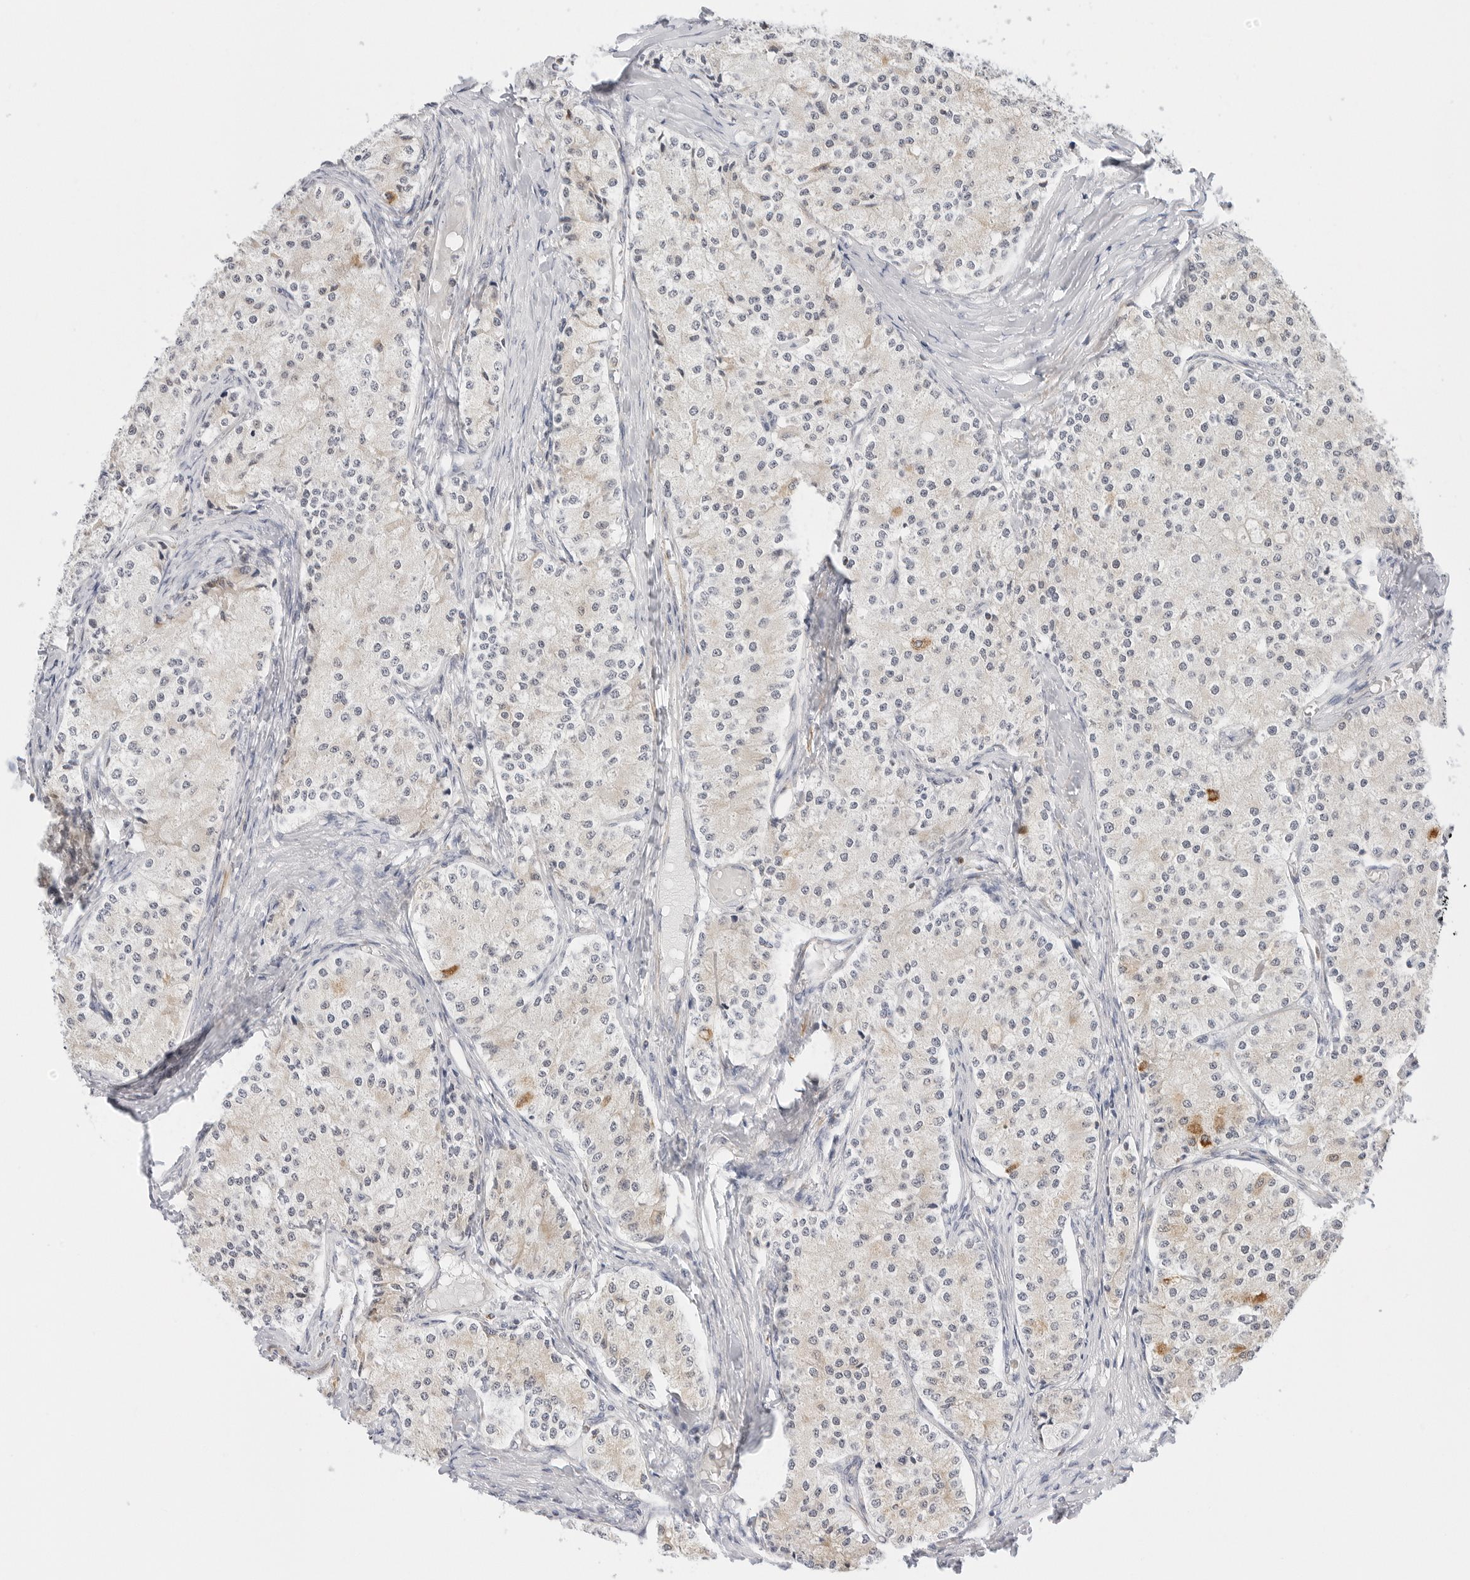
{"staining": {"intensity": "negative", "quantity": "none", "location": "none"}, "tissue": "carcinoid", "cell_type": "Tumor cells", "image_type": "cancer", "snomed": [{"axis": "morphology", "description": "Carcinoid, malignant, NOS"}, {"axis": "topography", "description": "Colon"}], "caption": "Immunohistochemistry image of human carcinoid (malignant) stained for a protein (brown), which exhibits no staining in tumor cells.", "gene": "GORAB", "patient": {"sex": "female", "age": 52}}